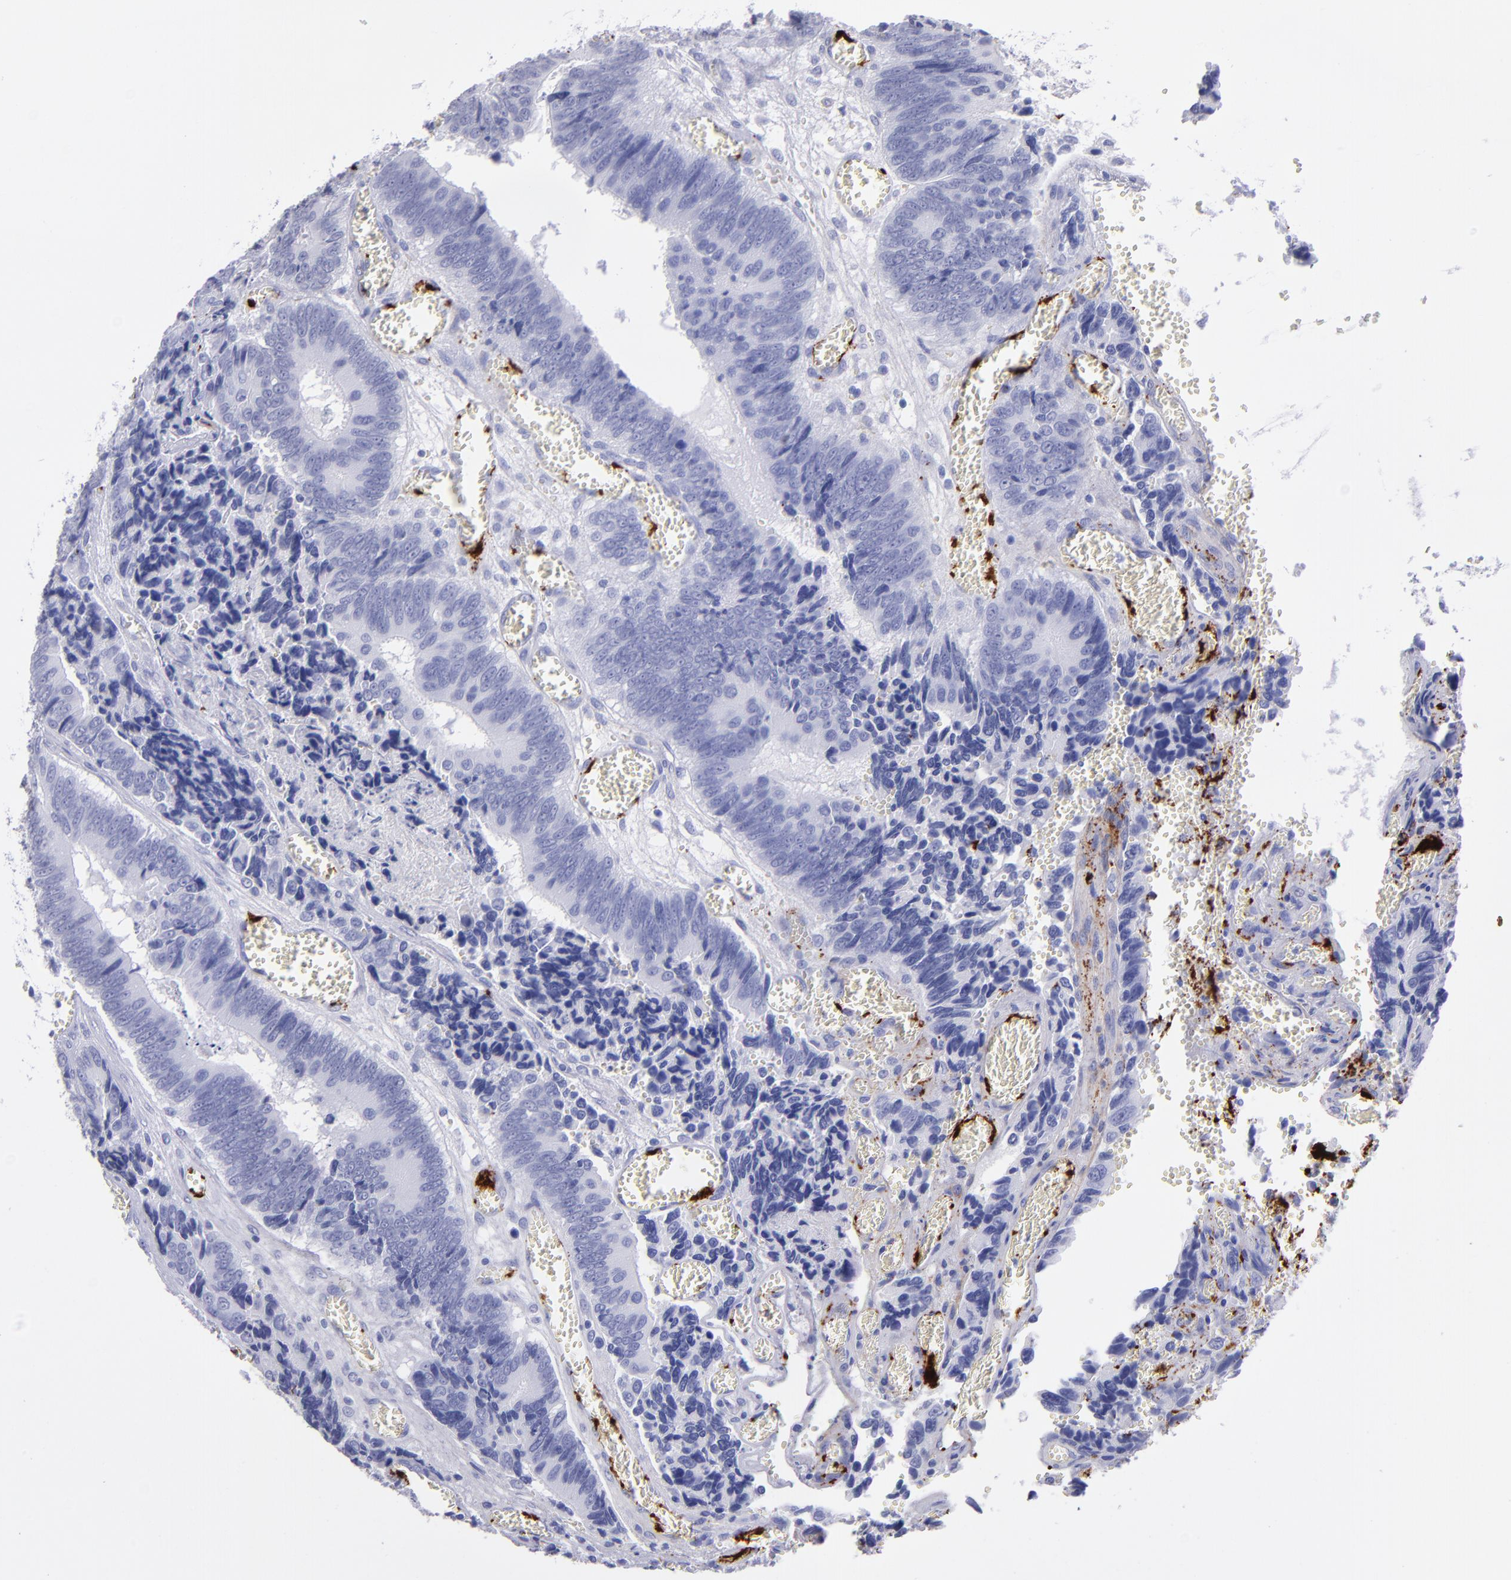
{"staining": {"intensity": "negative", "quantity": "none", "location": "none"}, "tissue": "colorectal cancer", "cell_type": "Tumor cells", "image_type": "cancer", "snomed": [{"axis": "morphology", "description": "Adenocarcinoma, NOS"}, {"axis": "topography", "description": "Colon"}], "caption": "Immunohistochemistry (IHC) image of human adenocarcinoma (colorectal) stained for a protein (brown), which displays no positivity in tumor cells.", "gene": "EFCAB13", "patient": {"sex": "male", "age": 72}}